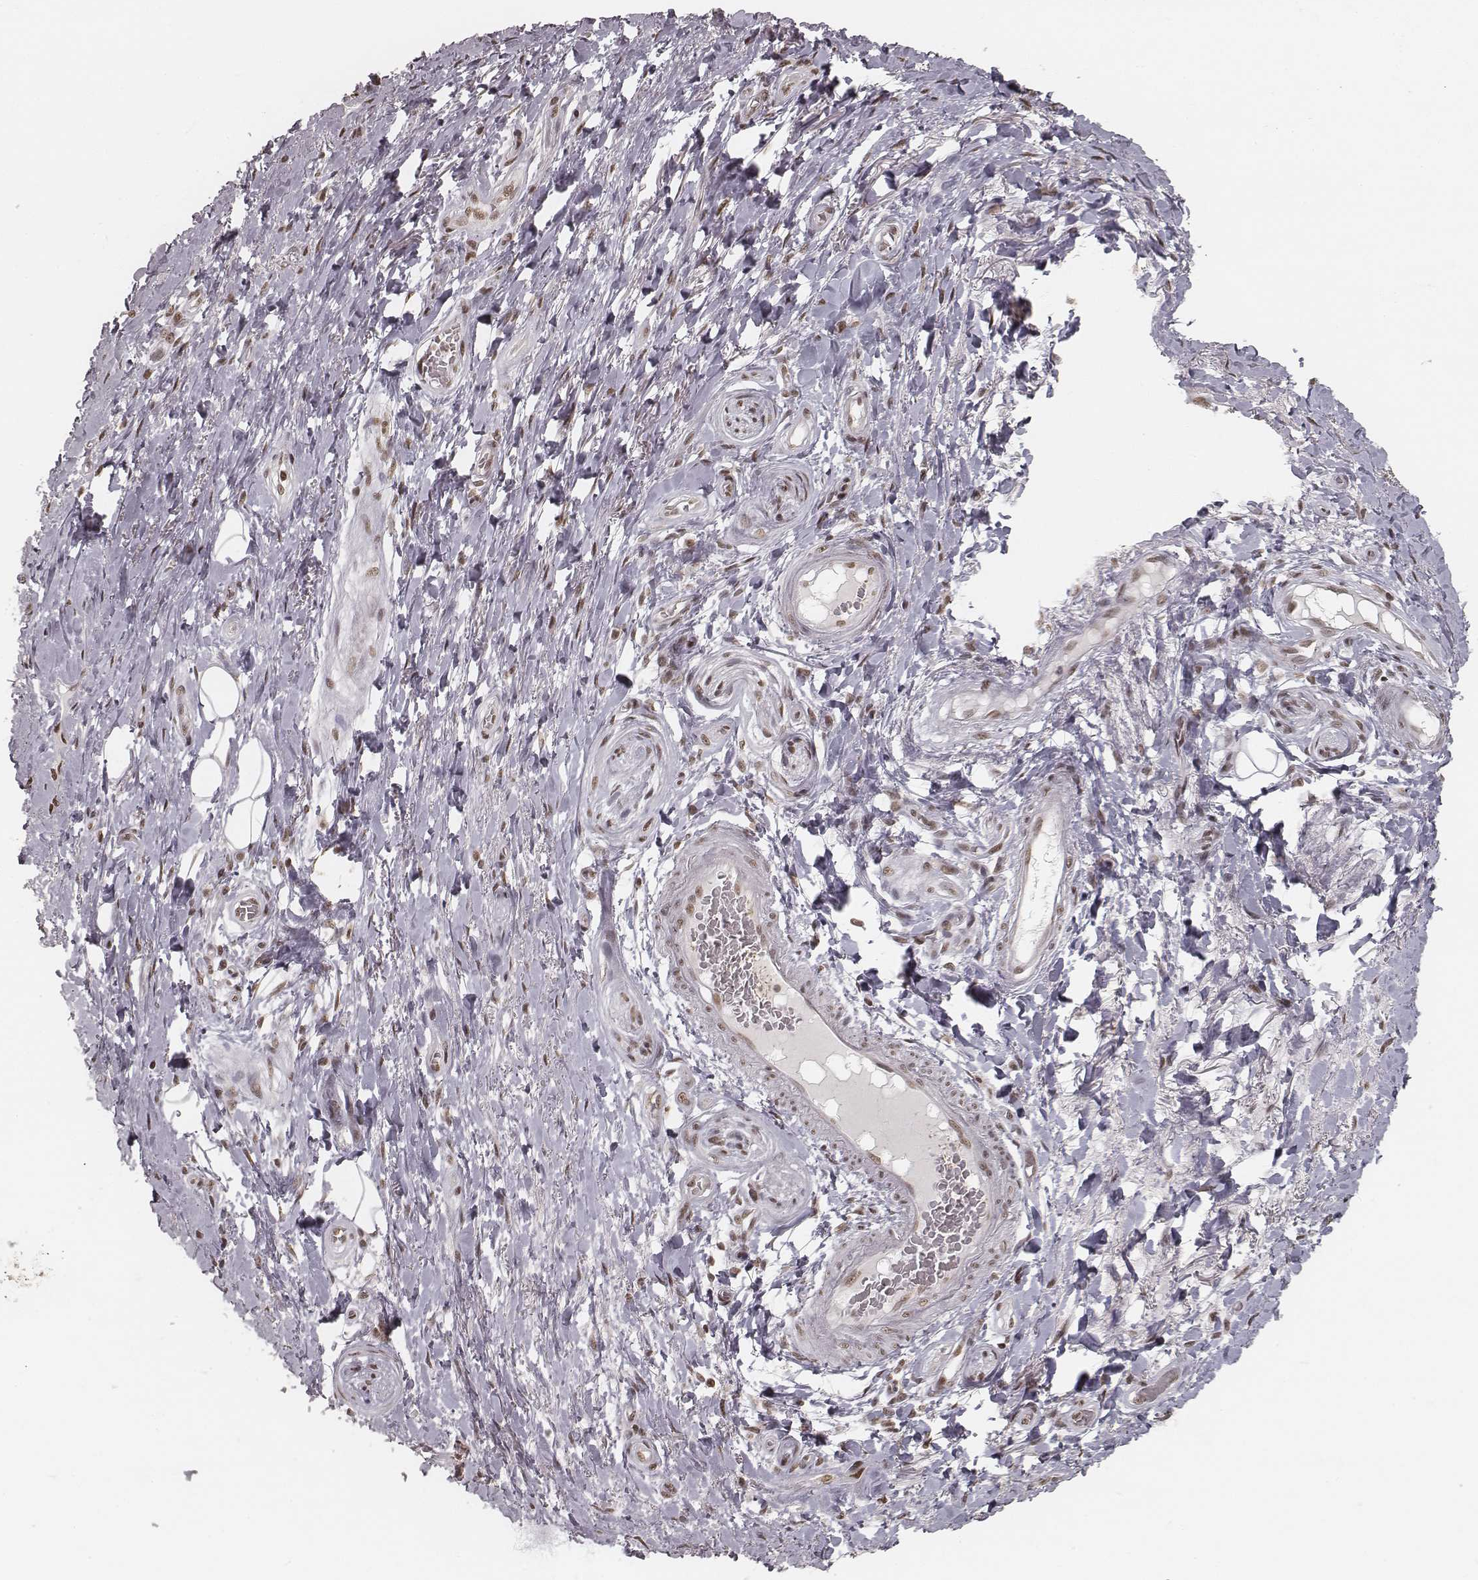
{"staining": {"intensity": "weak", "quantity": ">75%", "location": "nuclear"}, "tissue": "adipose tissue", "cell_type": "Adipocytes", "image_type": "normal", "snomed": [{"axis": "morphology", "description": "Normal tissue, NOS"}, {"axis": "topography", "description": "Anal"}, {"axis": "topography", "description": "Peripheral nerve tissue"}], "caption": "Immunohistochemical staining of unremarkable adipose tissue demonstrates >75% levels of weak nuclear protein positivity in approximately >75% of adipocytes. (Brightfield microscopy of DAB IHC at high magnification).", "gene": "HMGA2", "patient": {"sex": "male", "age": 53}}